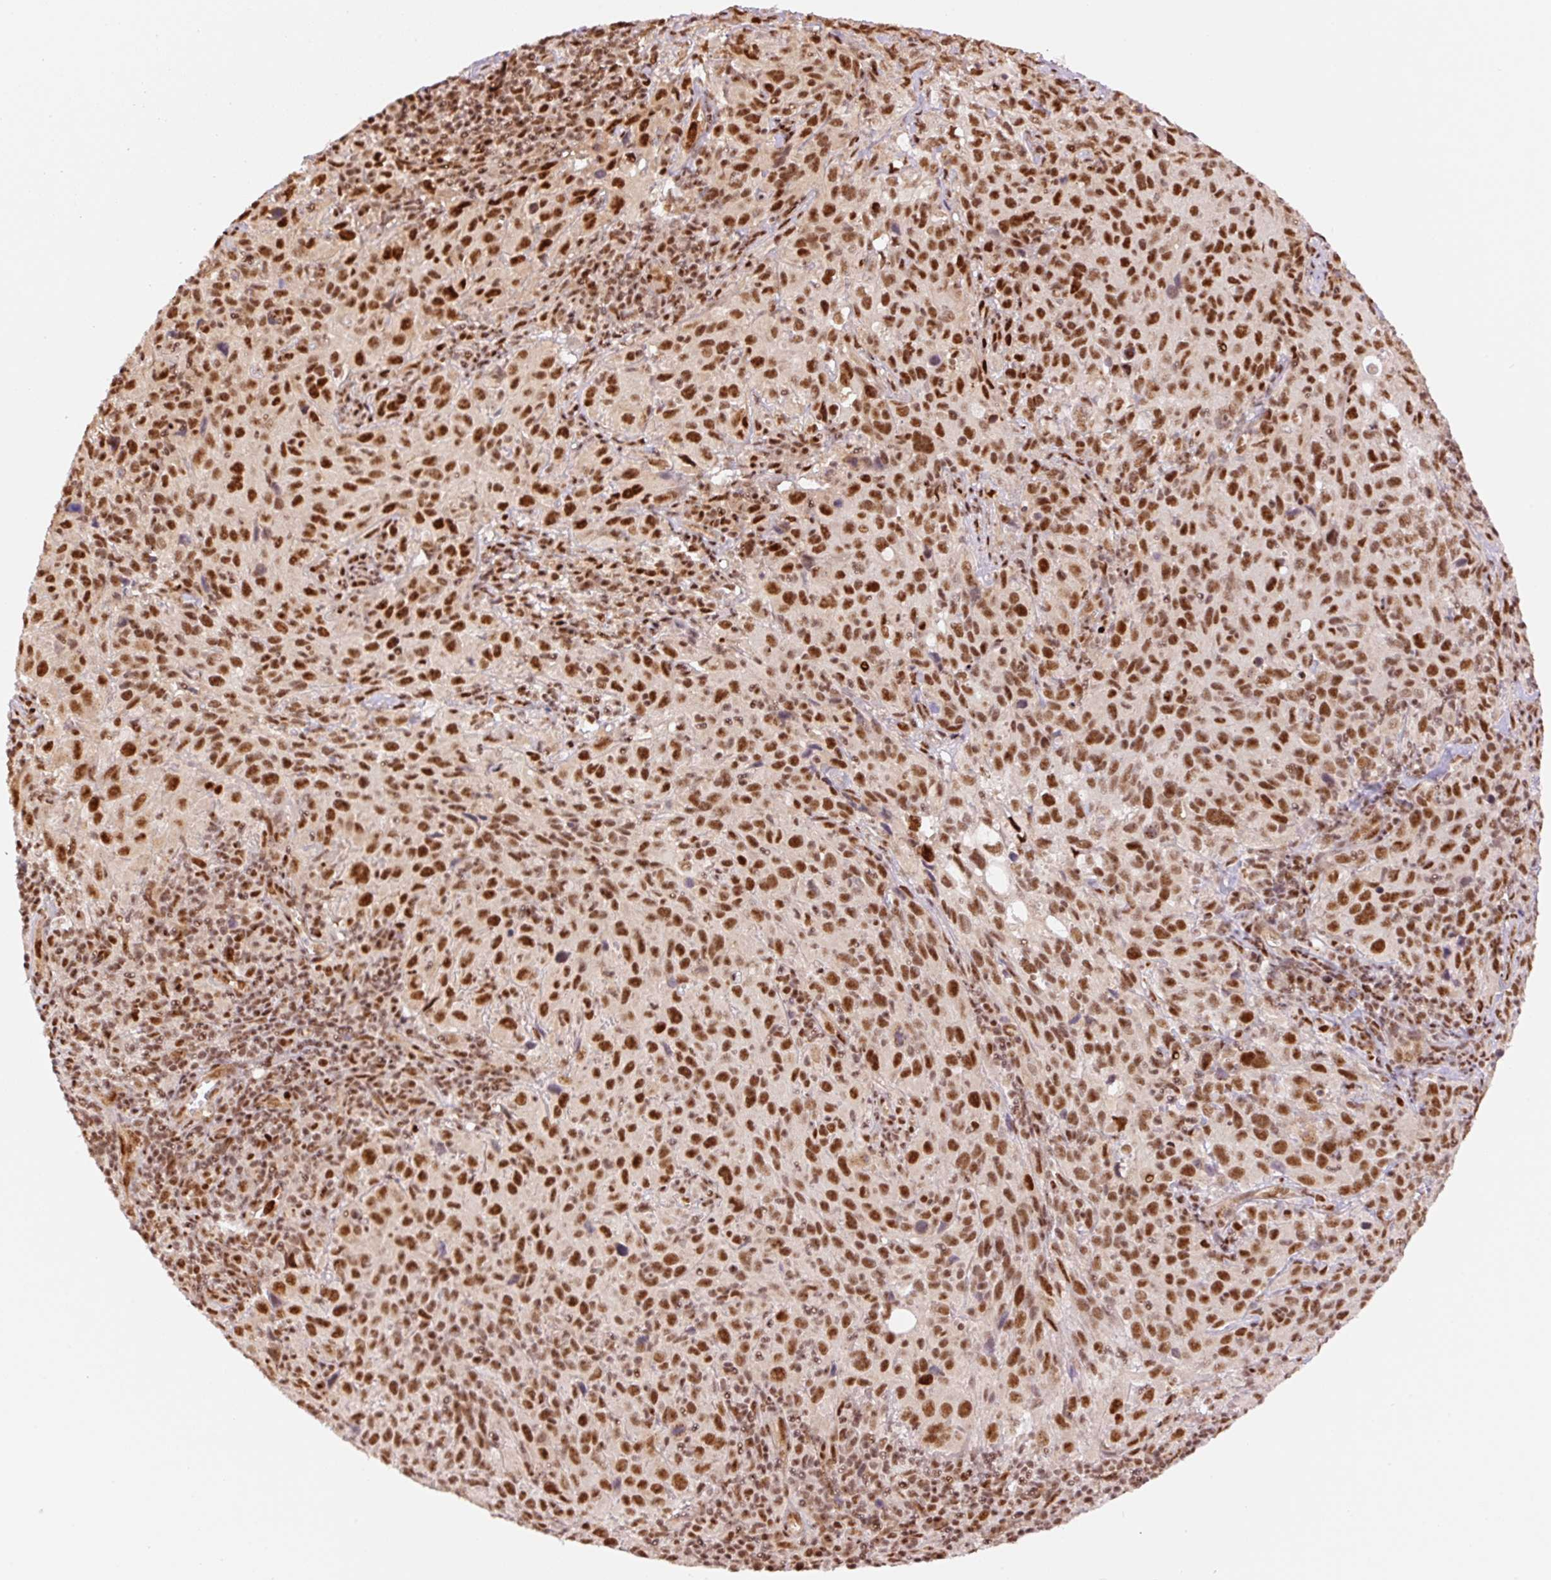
{"staining": {"intensity": "strong", "quantity": ">75%", "location": "nuclear"}, "tissue": "cervical cancer", "cell_type": "Tumor cells", "image_type": "cancer", "snomed": [{"axis": "morphology", "description": "Squamous cell carcinoma, NOS"}, {"axis": "topography", "description": "Cervix"}], "caption": "The histopathology image demonstrates immunohistochemical staining of cervical cancer (squamous cell carcinoma). There is strong nuclear positivity is present in approximately >75% of tumor cells.", "gene": "INTS8", "patient": {"sex": "female", "age": 51}}